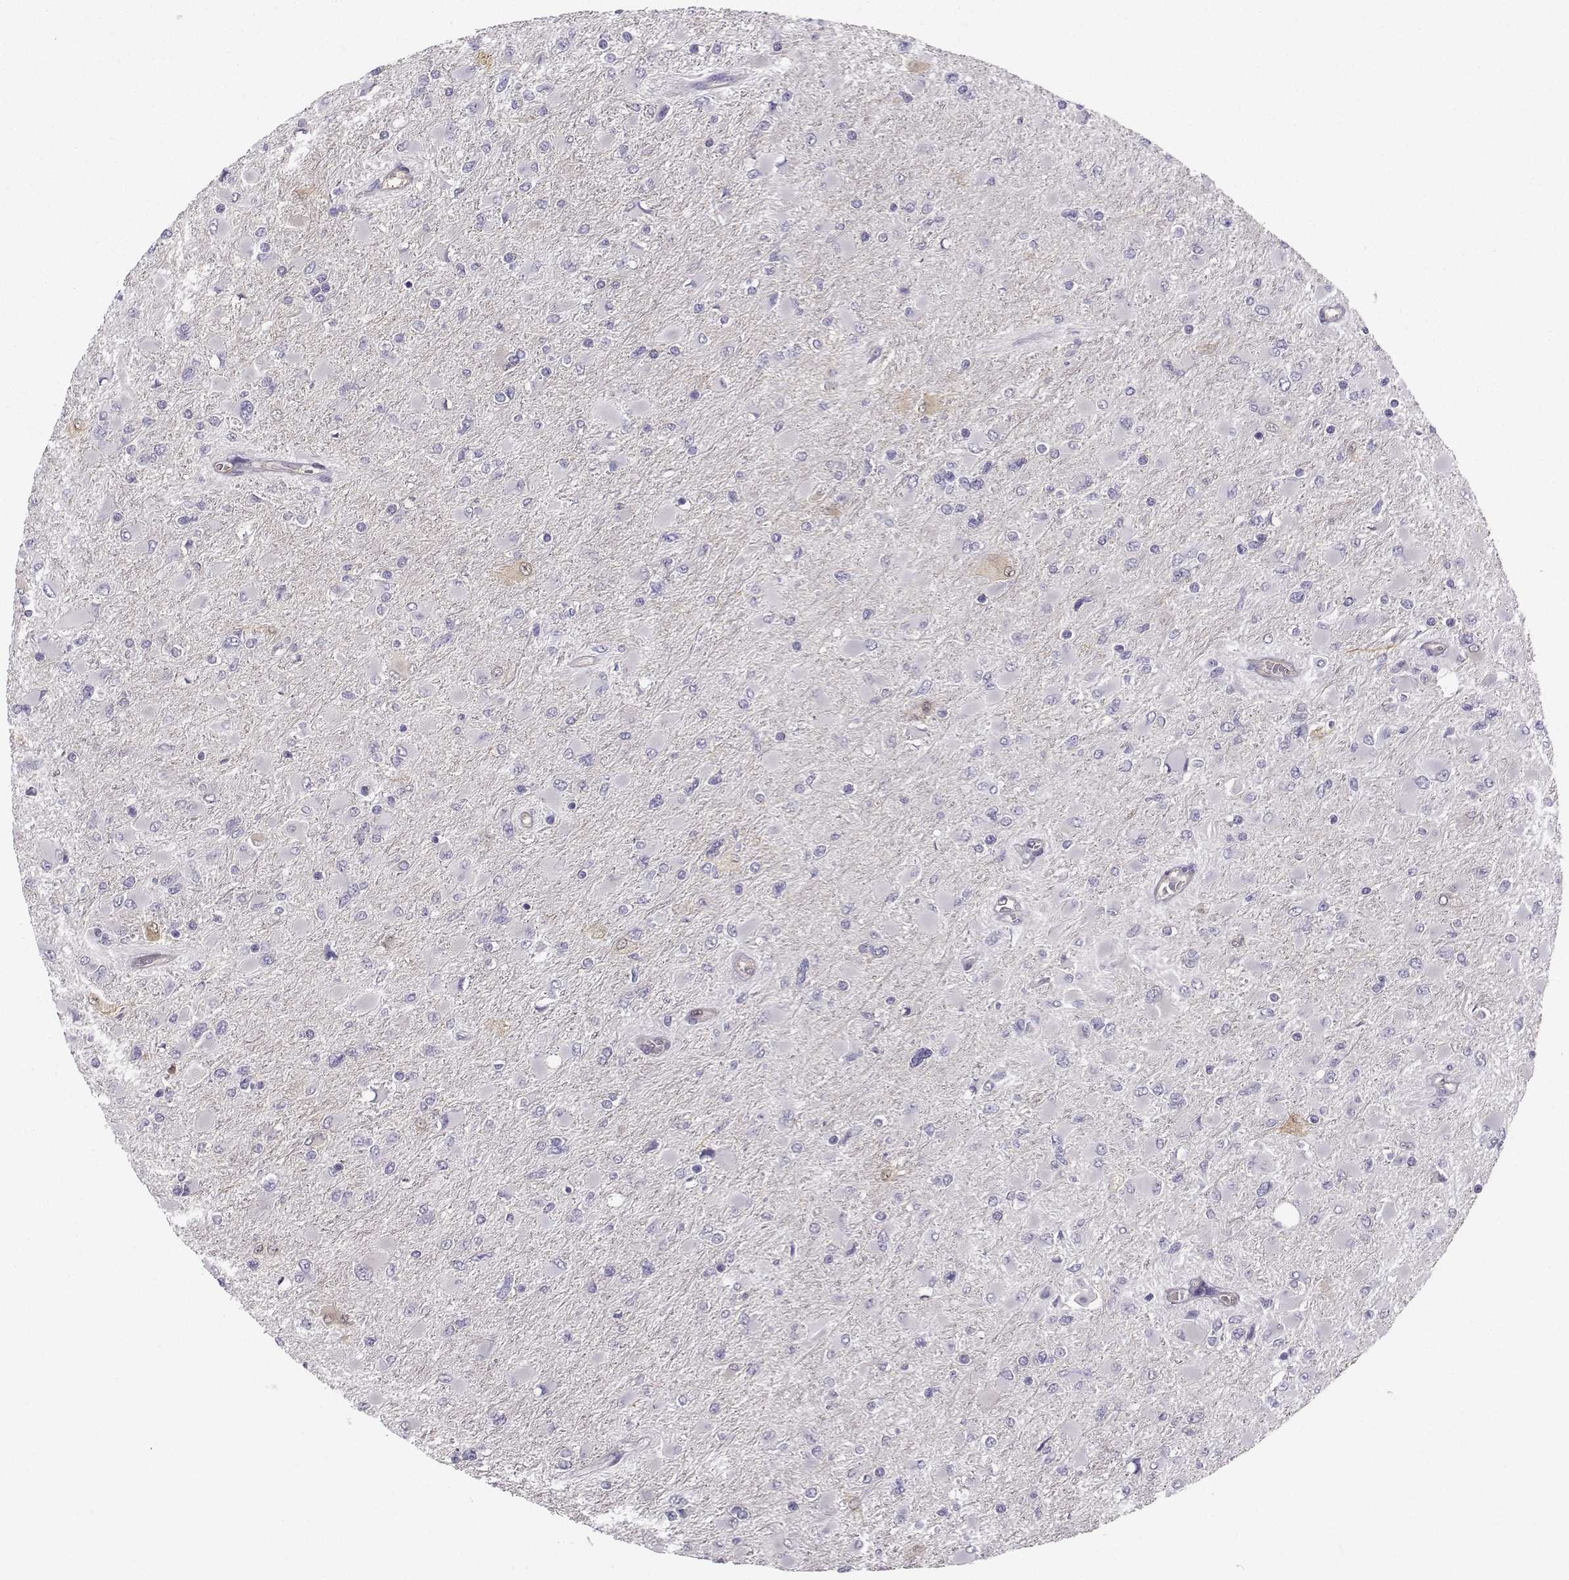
{"staining": {"intensity": "negative", "quantity": "none", "location": "none"}, "tissue": "glioma", "cell_type": "Tumor cells", "image_type": "cancer", "snomed": [{"axis": "morphology", "description": "Glioma, malignant, High grade"}, {"axis": "topography", "description": "Cerebral cortex"}], "caption": "An image of malignant high-grade glioma stained for a protein exhibits no brown staining in tumor cells.", "gene": "NQO1", "patient": {"sex": "female", "age": 36}}